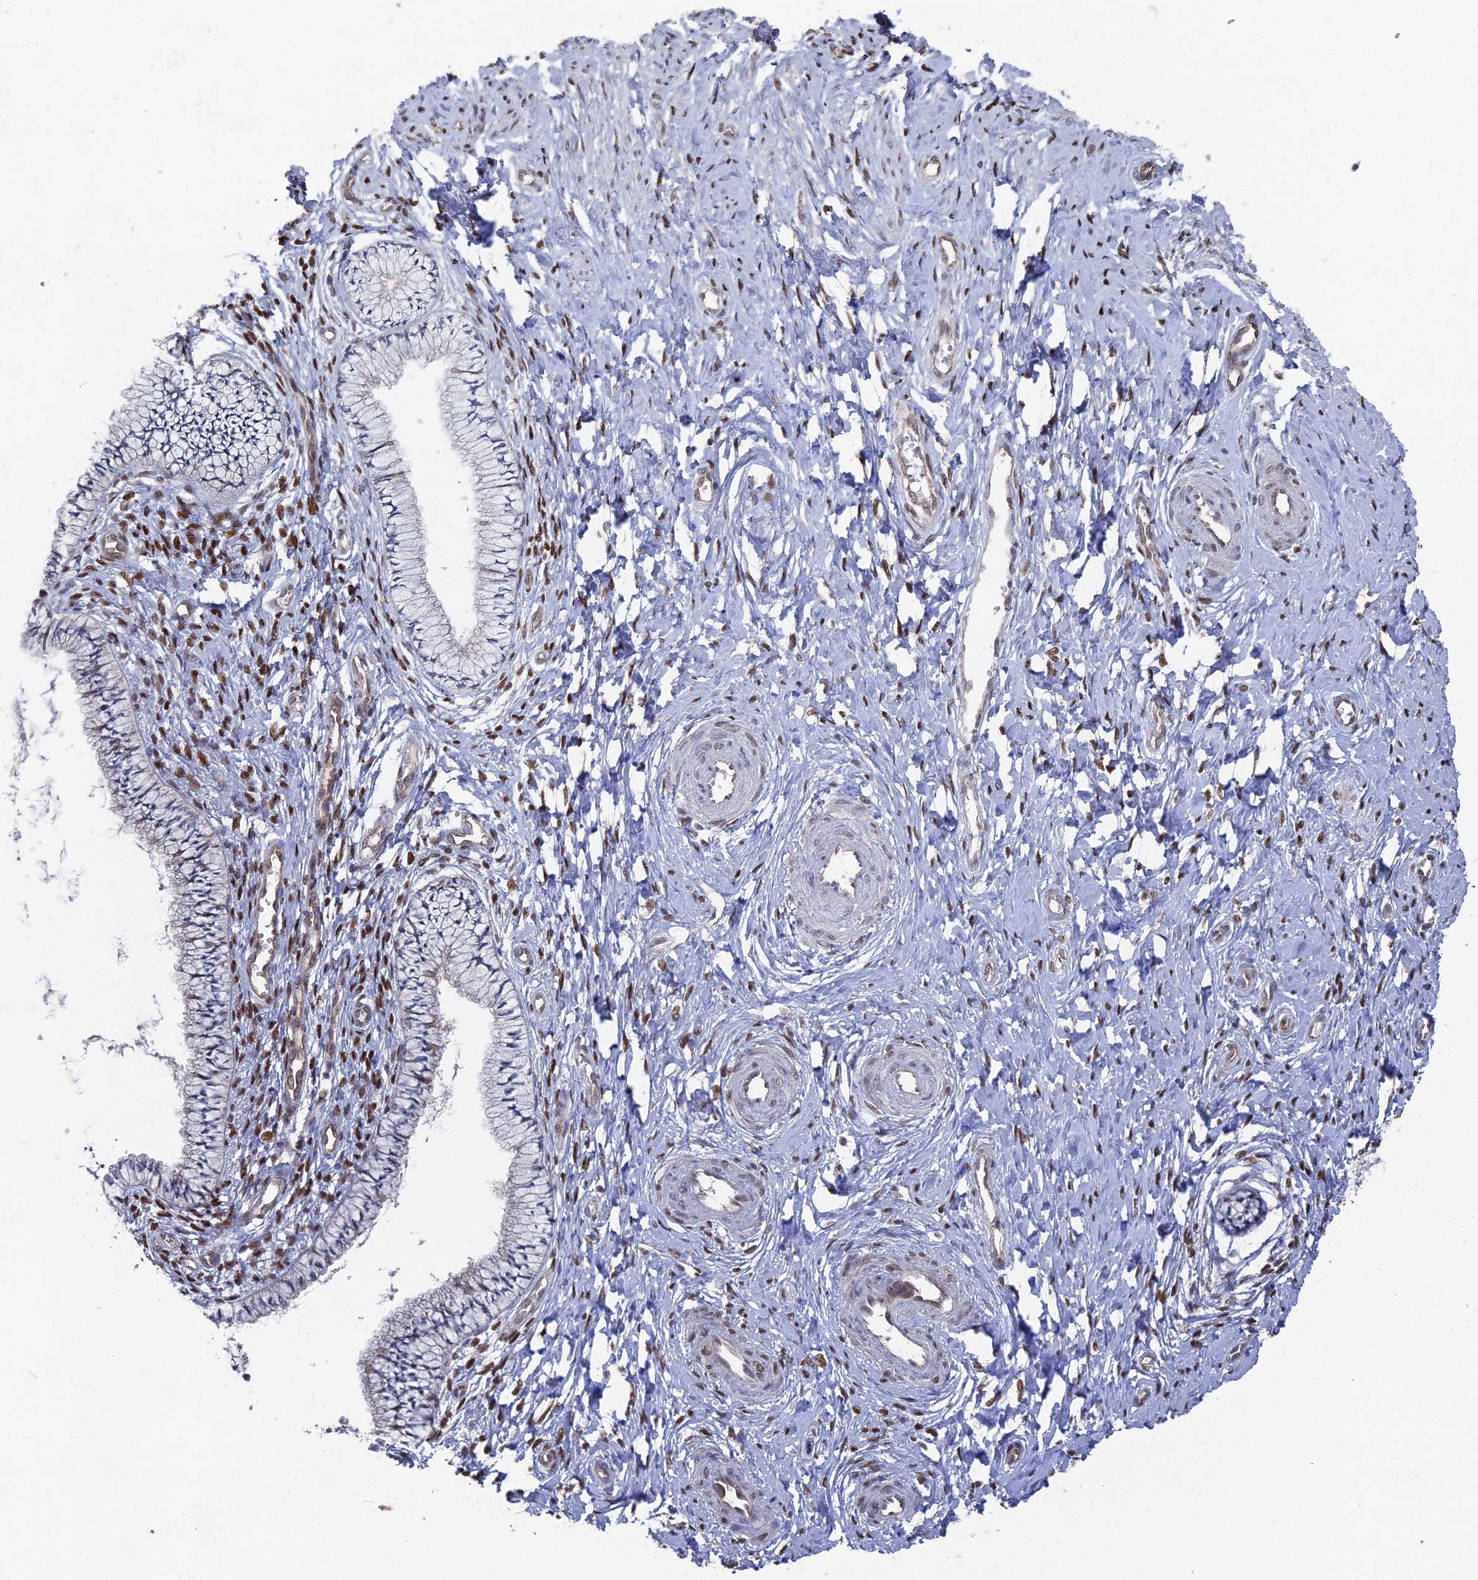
{"staining": {"intensity": "moderate", "quantity": "<25%", "location": "cytoplasmic/membranous"}, "tissue": "cervix", "cell_type": "Glandular cells", "image_type": "normal", "snomed": [{"axis": "morphology", "description": "Normal tissue, NOS"}, {"axis": "topography", "description": "Cervix"}], "caption": "This image demonstrates immunohistochemistry staining of benign cervix, with low moderate cytoplasmic/membranous expression in about <25% of glandular cells.", "gene": "UNC5D", "patient": {"sex": "female", "age": 36}}